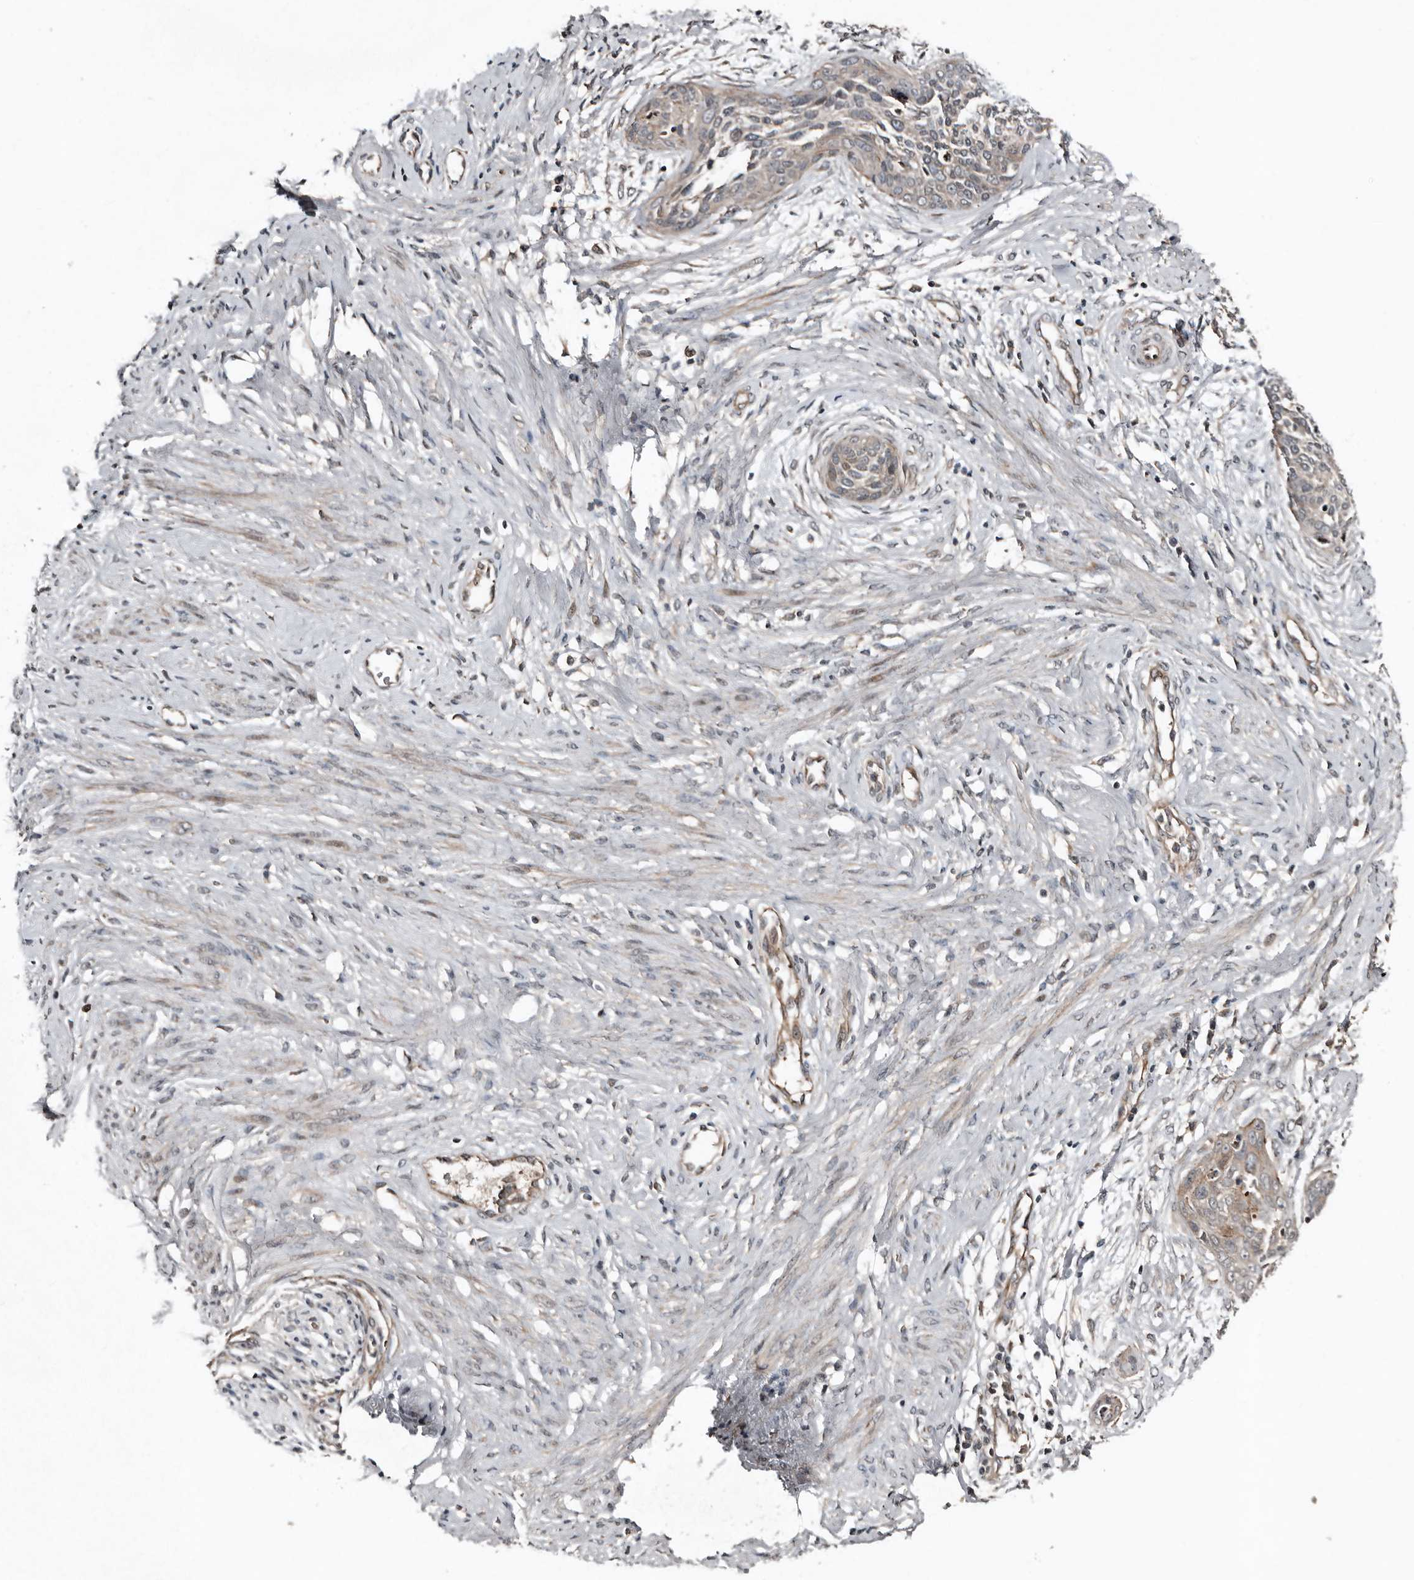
{"staining": {"intensity": "negative", "quantity": "none", "location": "none"}, "tissue": "cervical cancer", "cell_type": "Tumor cells", "image_type": "cancer", "snomed": [{"axis": "morphology", "description": "Squamous cell carcinoma, NOS"}, {"axis": "topography", "description": "Cervix"}], "caption": "A high-resolution histopathology image shows immunohistochemistry staining of squamous cell carcinoma (cervical), which shows no significant staining in tumor cells.", "gene": "TEAD3", "patient": {"sex": "female", "age": 37}}